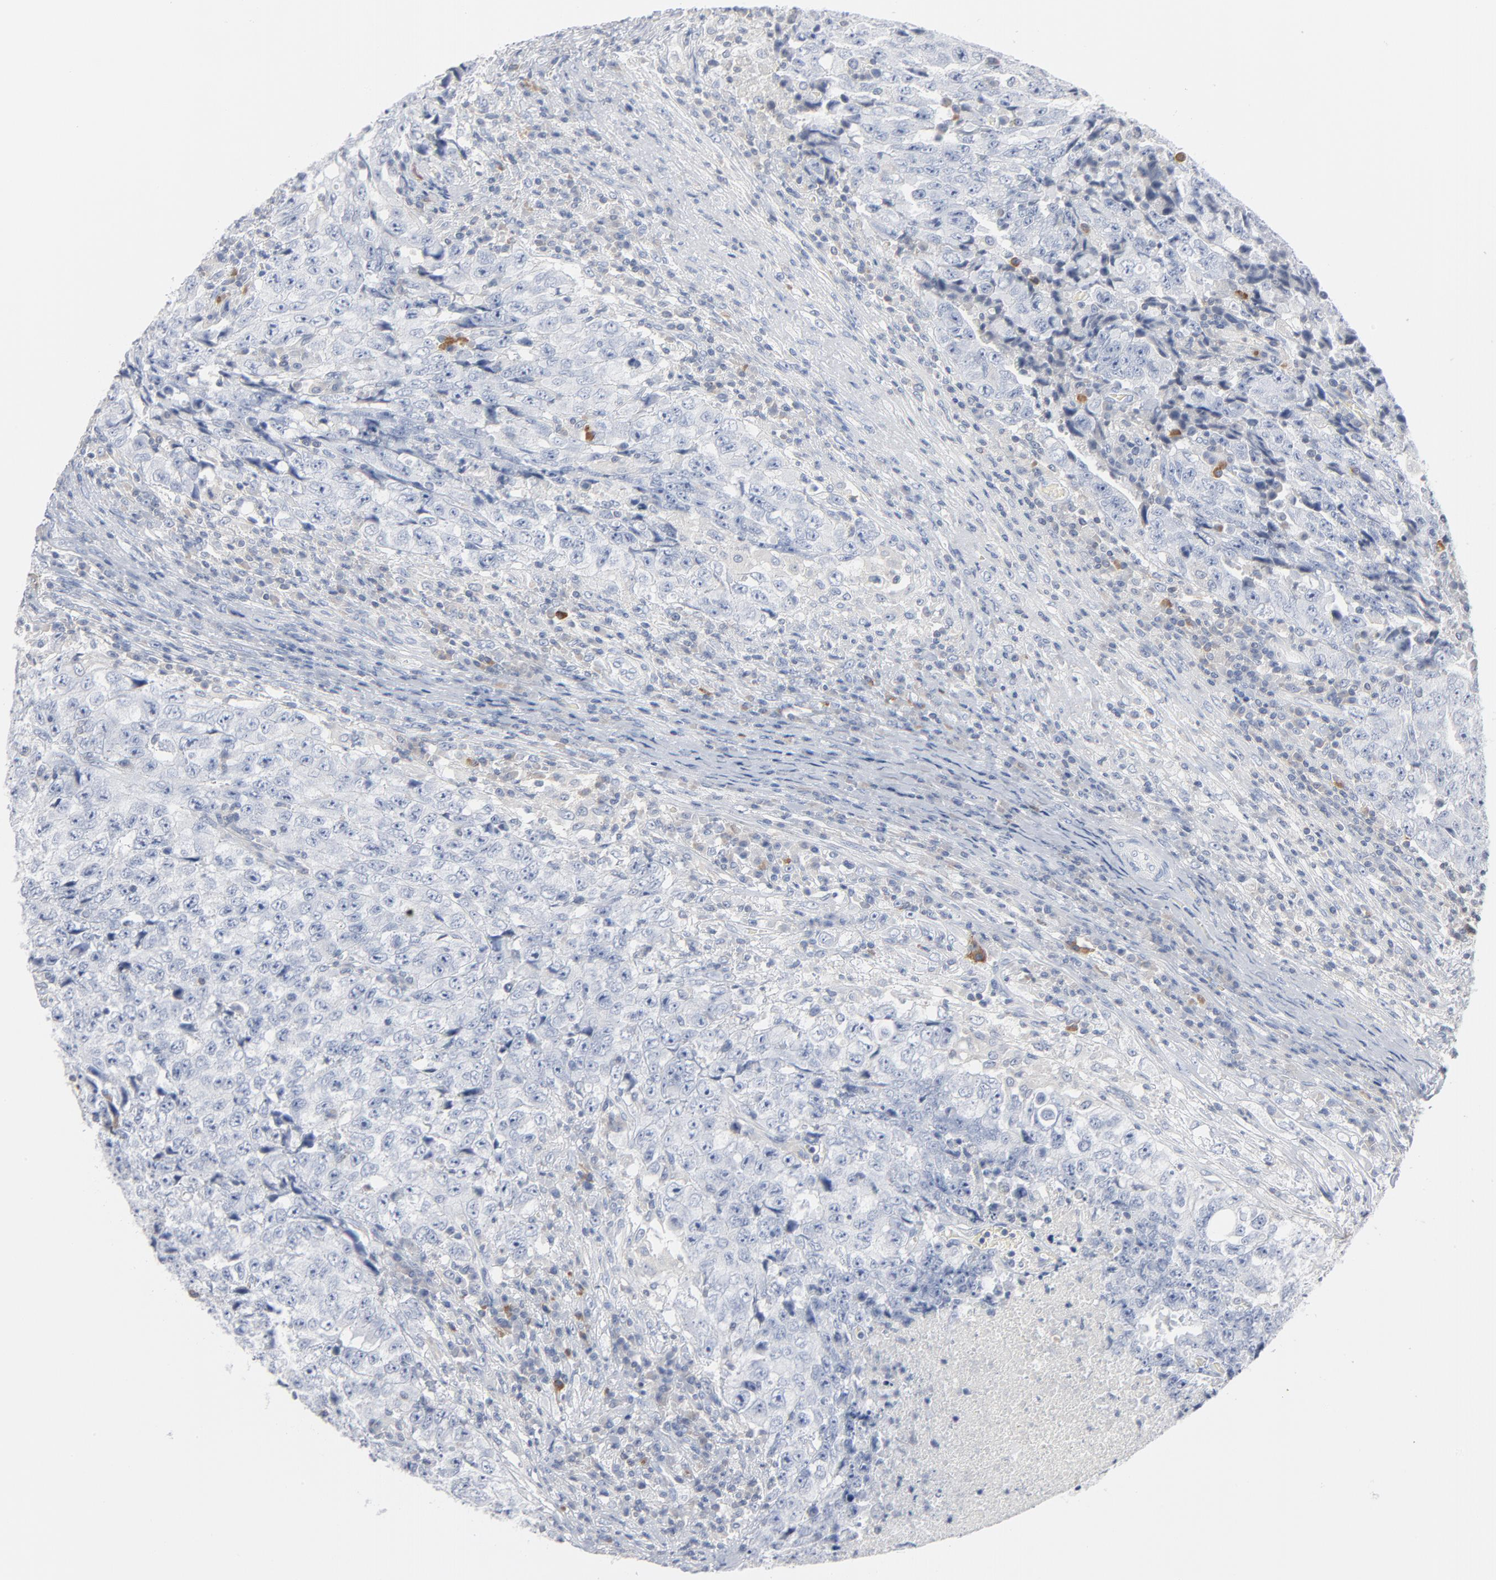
{"staining": {"intensity": "negative", "quantity": "none", "location": "none"}, "tissue": "testis cancer", "cell_type": "Tumor cells", "image_type": "cancer", "snomed": [{"axis": "morphology", "description": "Necrosis, NOS"}, {"axis": "morphology", "description": "Carcinoma, Embryonal, NOS"}, {"axis": "topography", "description": "Testis"}], "caption": "Protein analysis of testis cancer (embryonal carcinoma) reveals no significant staining in tumor cells.", "gene": "PTK2B", "patient": {"sex": "male", "age": 19}}